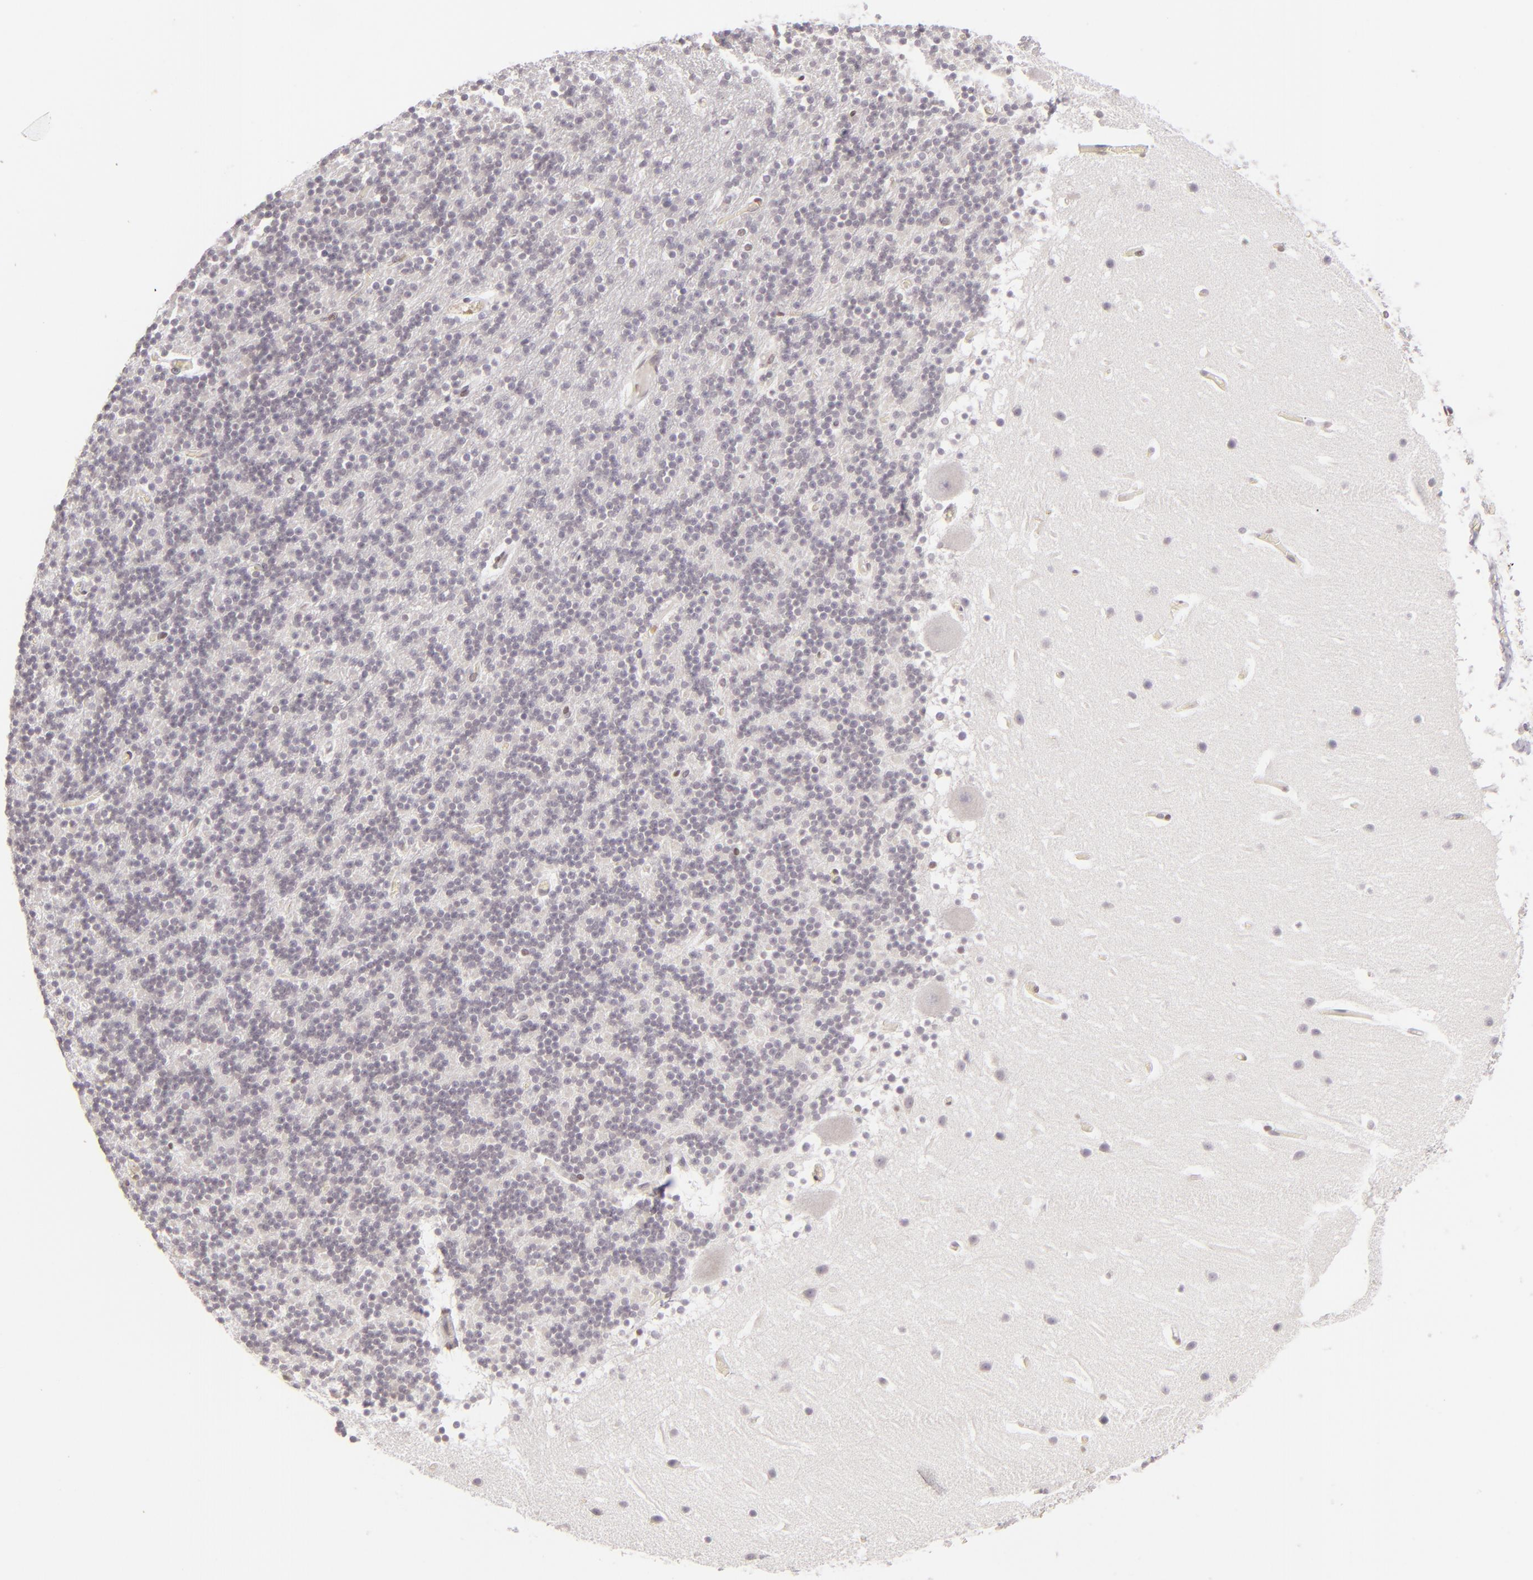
{"staining": {"intensity": "negative", "quantity": "none", "location": "none"}, "tissue": "cerebellum", "cell_type": "Cells in granular layer", "image_type": "normal", "snomed": [{"axis": "morphology", "description": "Normal tissue, NOS"}, {"axis": "topography", "description": "Cerebellum"}], "caption": "Immunohistochemistry photomicrograph of normal cerebellum: cerebellum stained with DAB (3,3'-diaminobenzidine) shows no significant protein staining in cells in granular layer. The staining is performed using DAB brown chromogen with nuclei counter-stained in using hematoxylin.", "gene": "SIX1", "patient": {"sex": "male", "age": 45}}